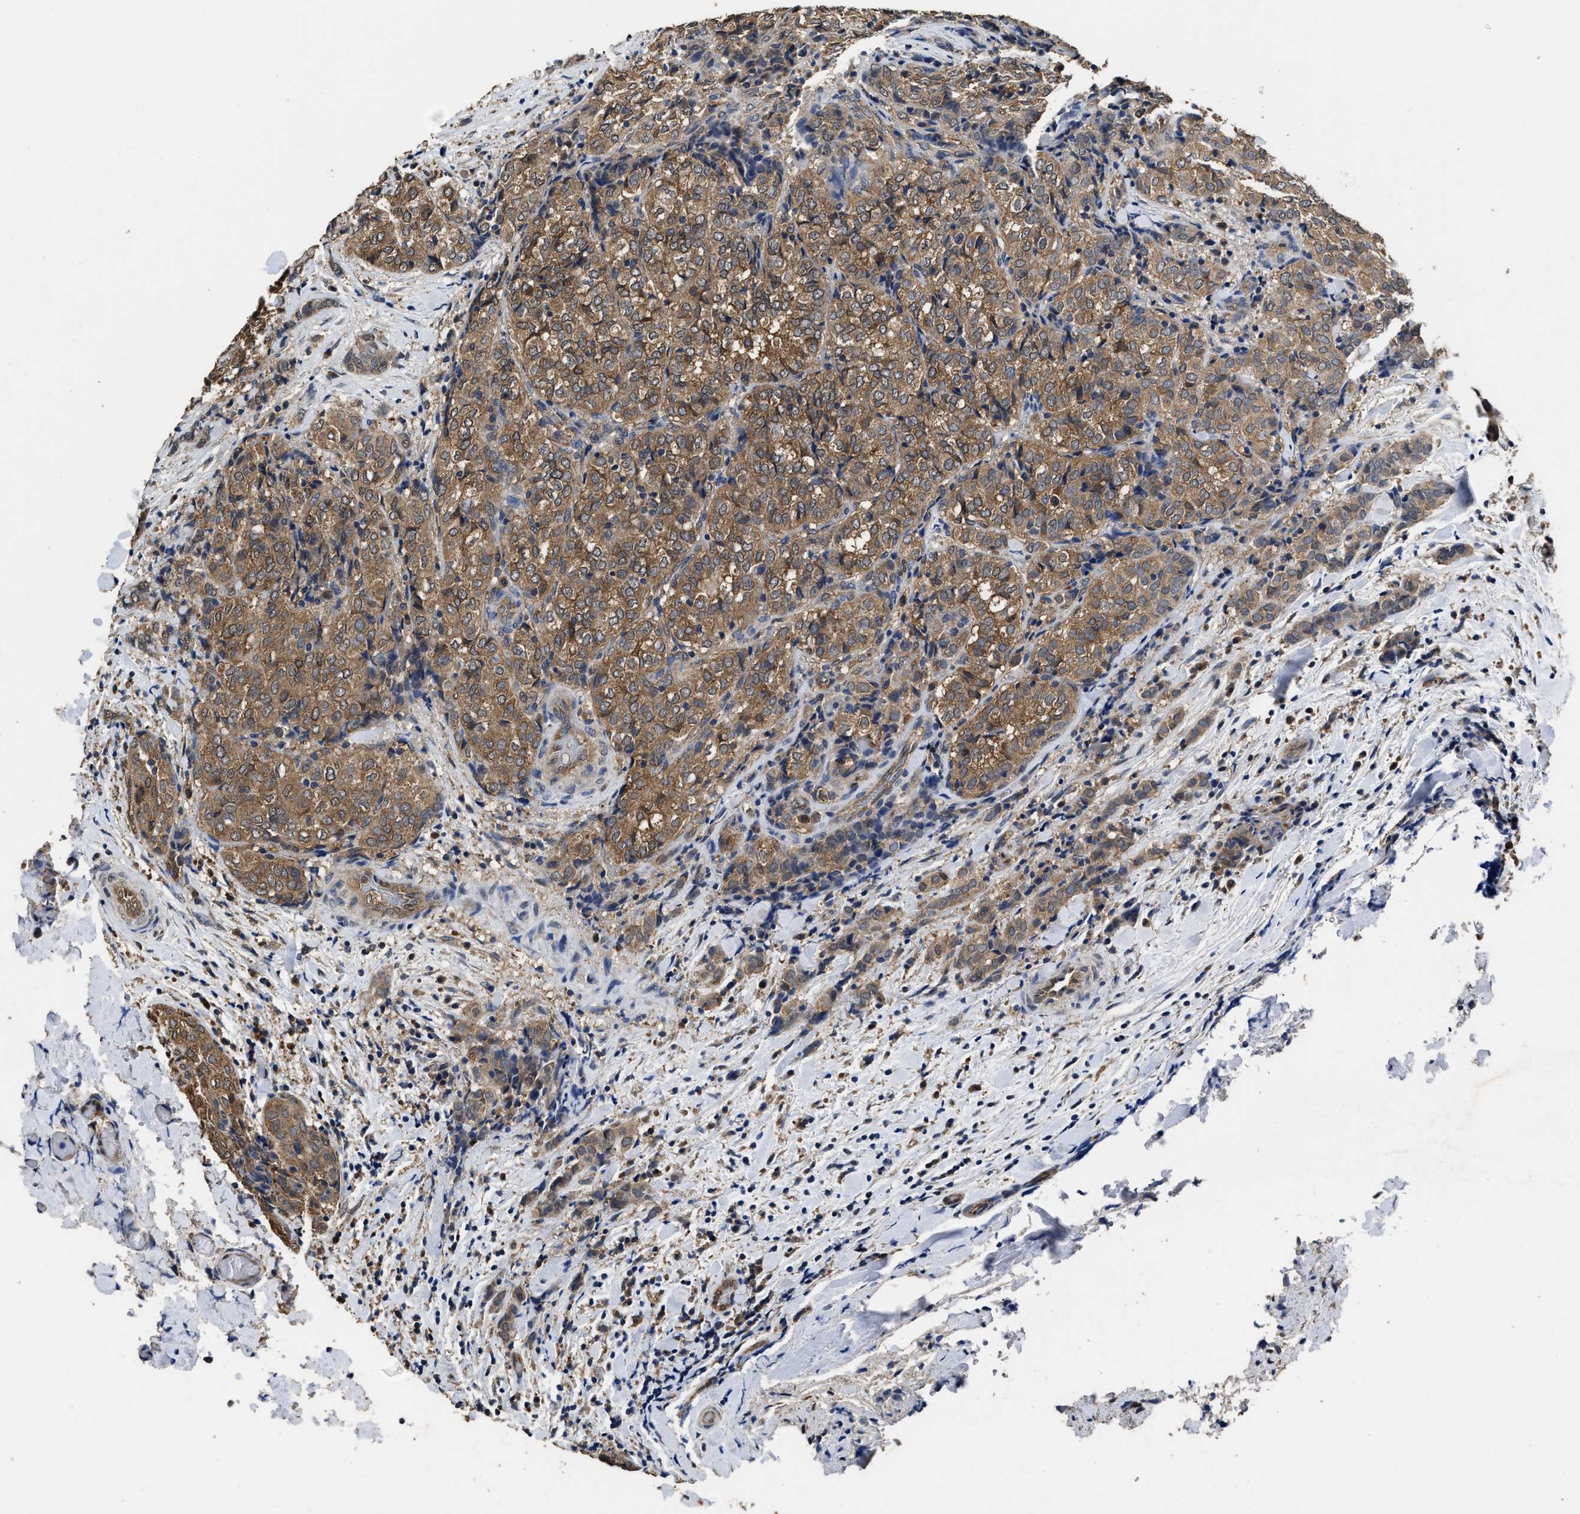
{"staining": {"intensity": "moderate", "quantity": ">75%", "location": "cytoplasmic/membranous"}, "tissue": "thyroid cancer", "cell_type": "Tumor cells", "image_type": "cancer", "snomed": [{"axis": "morphology", "description": "Normal tissue, NOS"}, {"axis": "morphology", "description": "Papillary adenocarcinoma, NOS"}, {"axis": "topography", "description": "Thyroid gland"}], "caption": "Protein analysis of thyroid cancer tissue reveals moderate cytoplasmic/membranous staining in approximately >75% of tumor cells. (DAB = brown stain, brightfield microscopy at high magnification).", "gene": "YWHAE", "patient": {"sex": "female", "age": 30}}